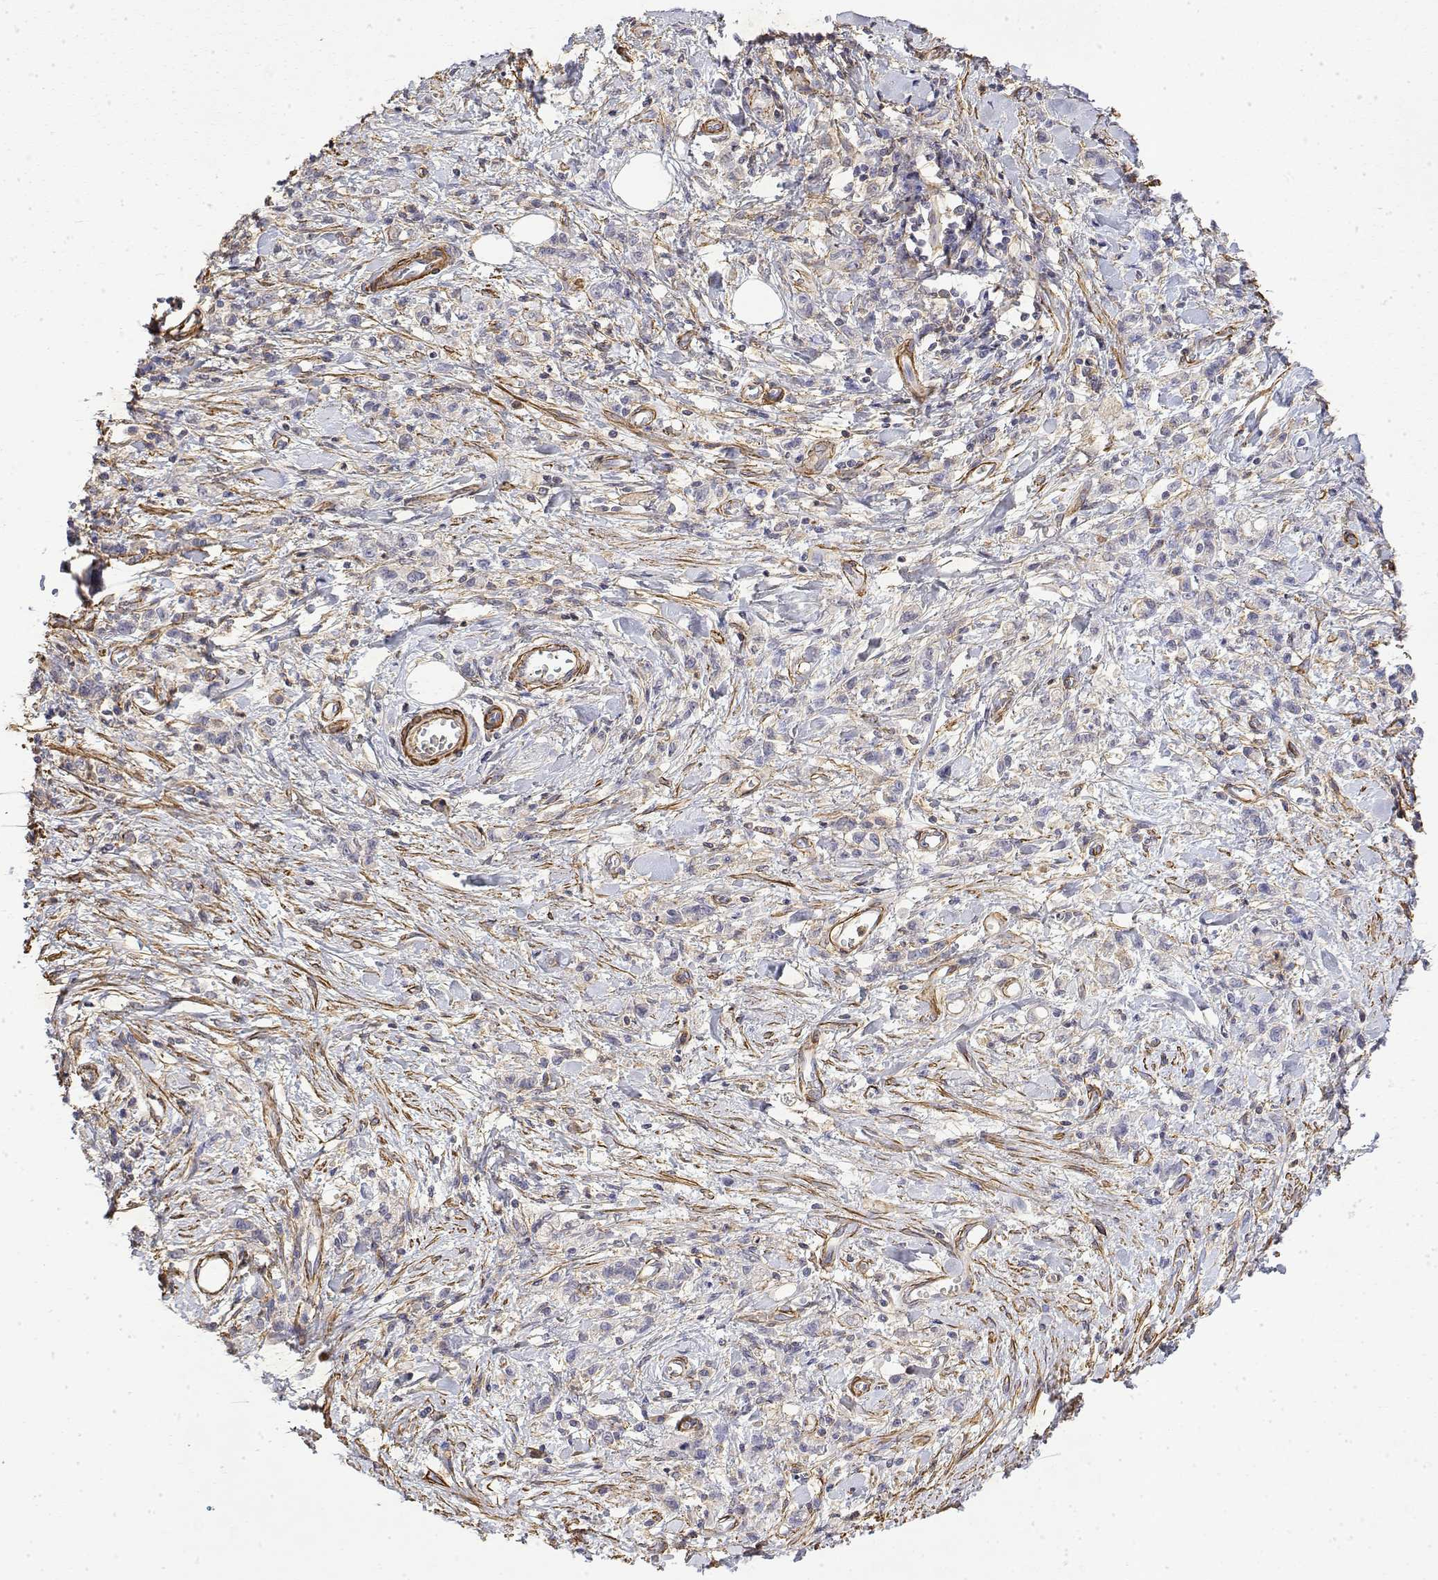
{"staining": {"intensity": "negative", "quantity": "none", "location": "none"}, "tissue": "stomach cancer", "cell_type": "Tumor cells", "image_type": "cancer", "snomed": [{"axis": "morphology", "description": "Adenocarcinoma, NOS"}, {"axis": "topography", "description": "Stomach"}], "caption": "High magnification brightfield microscopy of adenocarcinoma (stomach) stained with DAB (brown) and counterstained with hematoxylin (blue): tumor cells show no significant positivity. (DAB immunohistochemistry visualized using brightfield microscopy, high magnification).", "gene": "SOWAHD", "patient": {"sex": "male", "age": 77}}